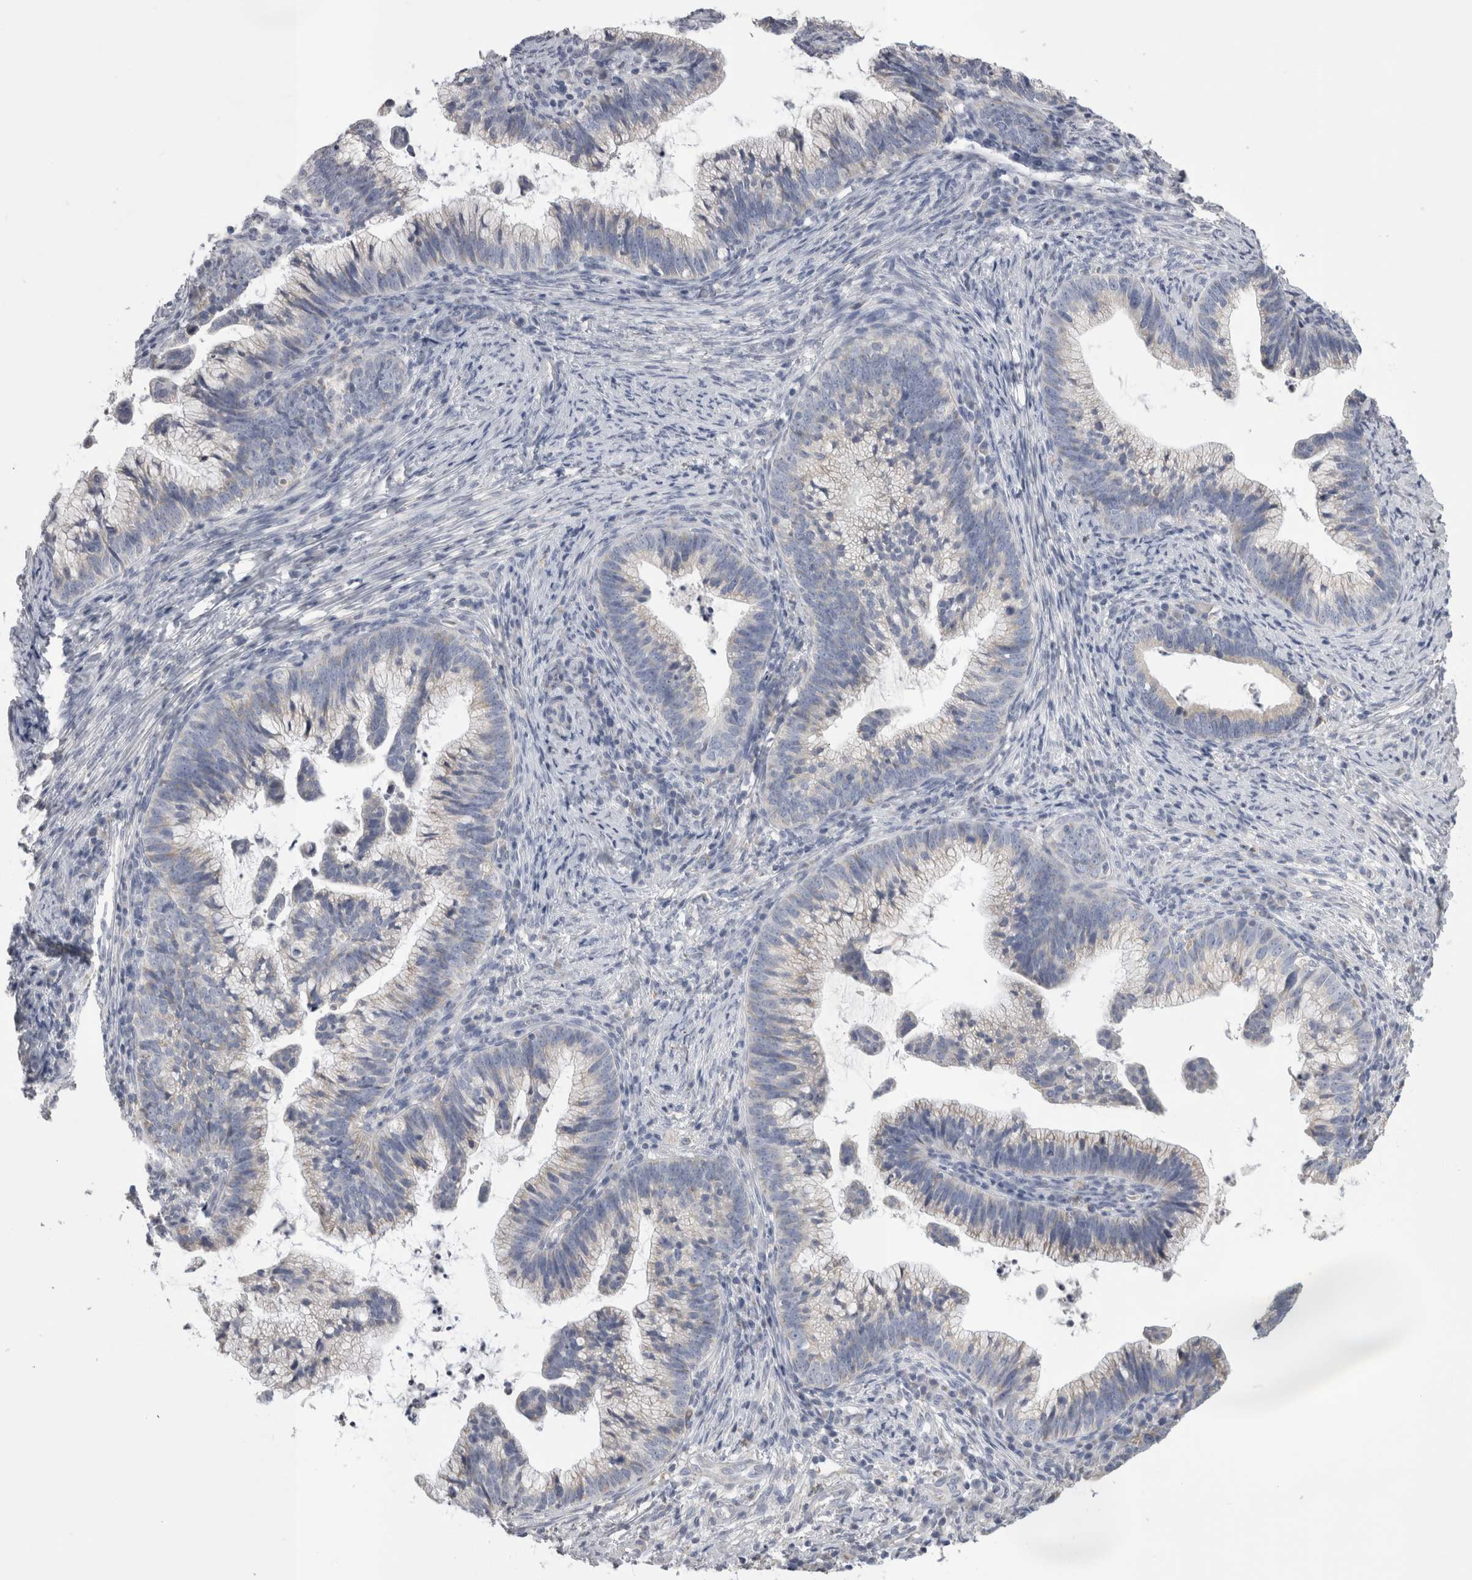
{"staining": {"intensity": "negative", "quantity": "none", "location": "none"}, "tissue": "cervical cancer", "cell_type": "Tumor cells", "image_type": "cancer", "snomed": [{"axis": "morphology", "description": "Adenocarcinoma, NOS"}, {"axis": "topography", "description": "Cervix"}], "caption": "IHC of cervical cancer (adenocarcinoma) exhibits no expression in tumor cells.", "gene": "DHRS4", "patient": {"sex": "female", "age": 36}}